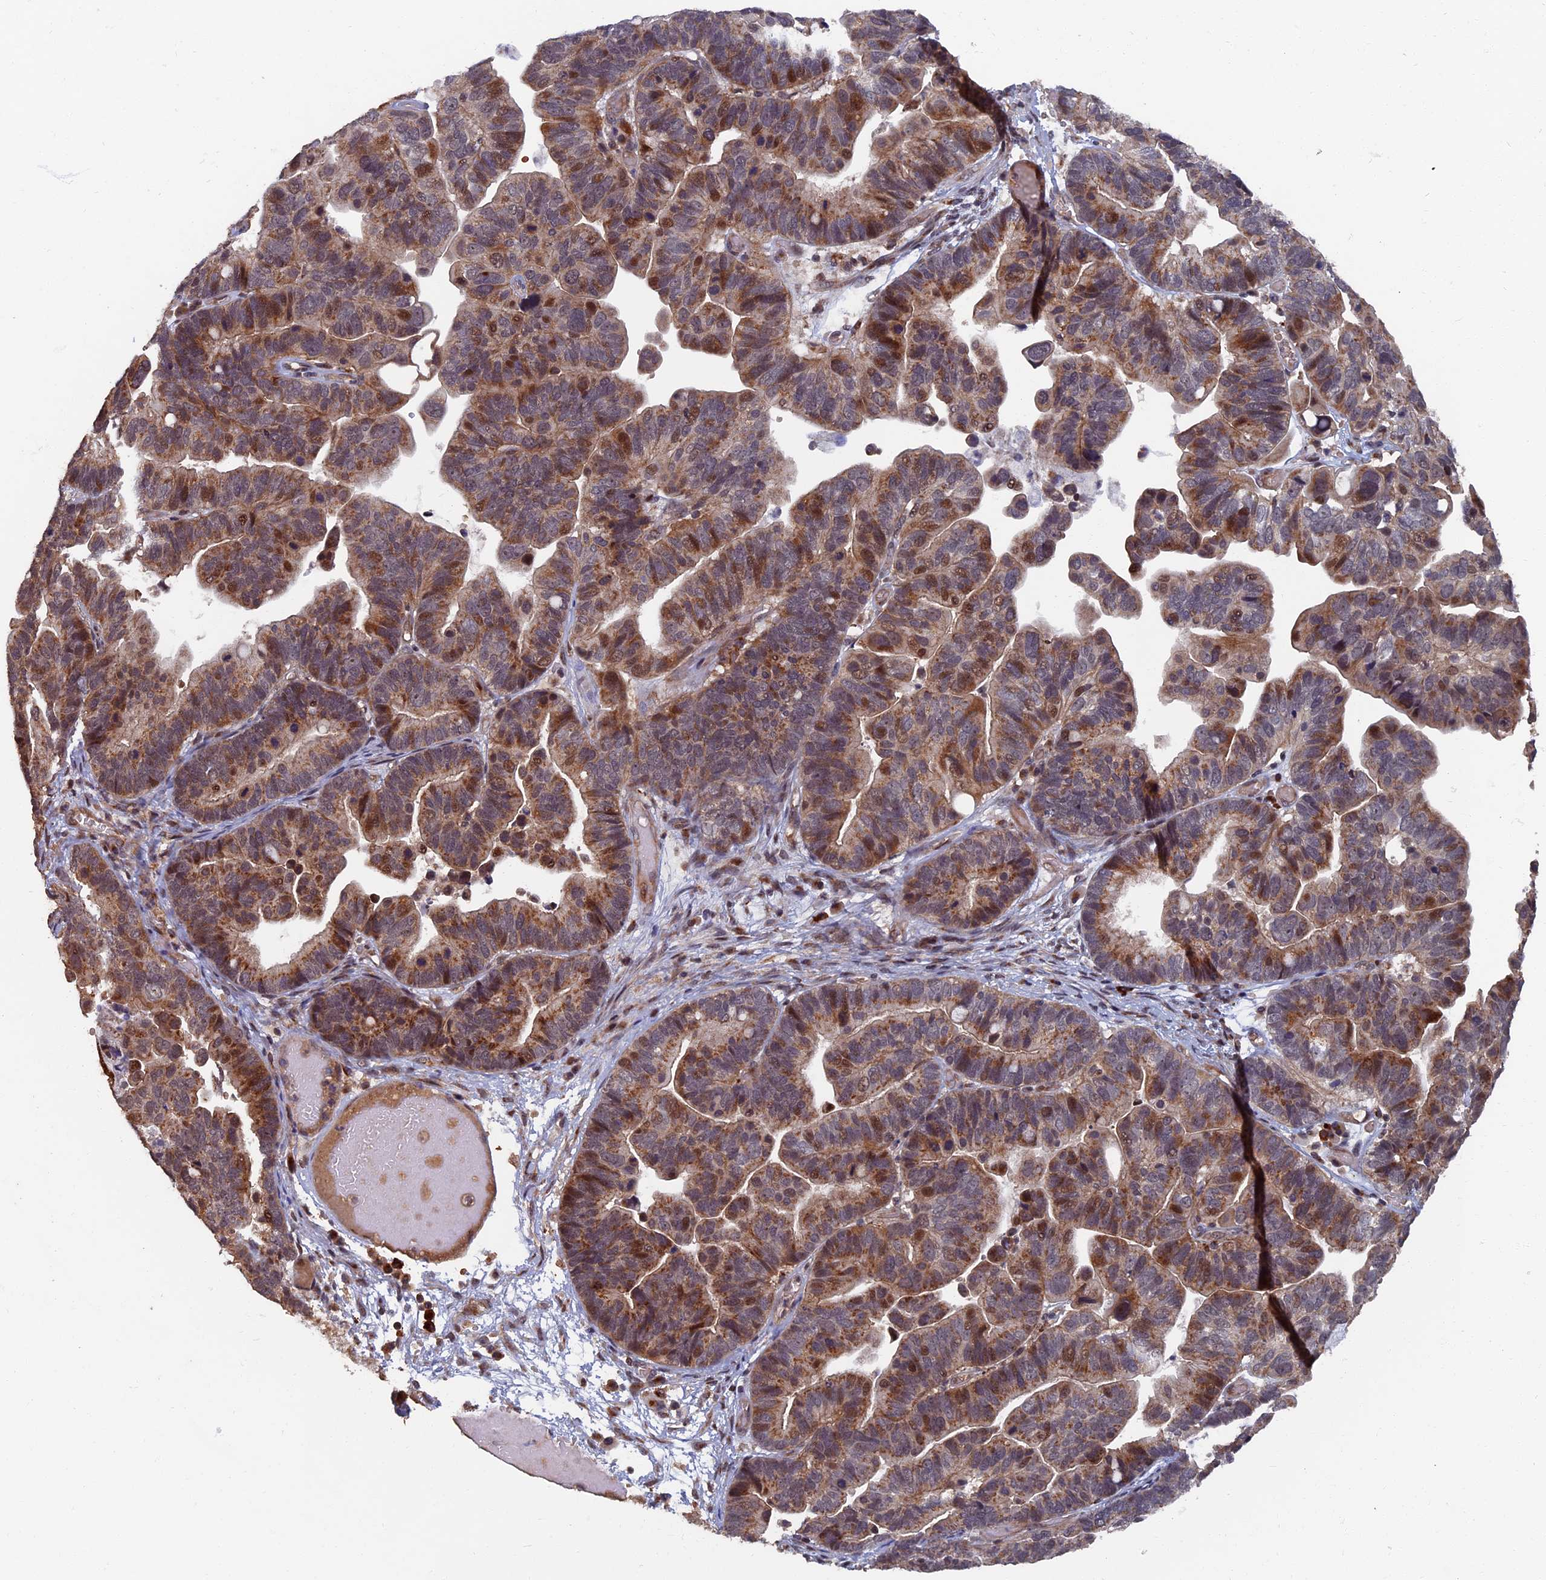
{"staining": {"intensity": "moderate", "quantity": ">75%", "location": "cytoplasmic/membranous,nuclear"}, "tissue": "ovarian cancer", "cell_type": "Tumor cells", "image_type": "cancer", "snomed": [{"axis": "morphology", "description": "Cystadenocarcinoma, serous, NOS"}, {"axis": "topography", "description": "Ovary"}], "caption": "Ovarian cancer was stained to show a protein in brown. There is medium levels of moderate cytoplasmic/membranous and nuclear positivity in about >75% of tumor cells. The staining is performed using DAB (3,3'-diaminobenzidine) brown chromogen to label protein expression. The nuclei are counter-stained blue using hematoxylin.", "gene": "RASGRF1", "patient": {"sex": "female", "age": 56}}